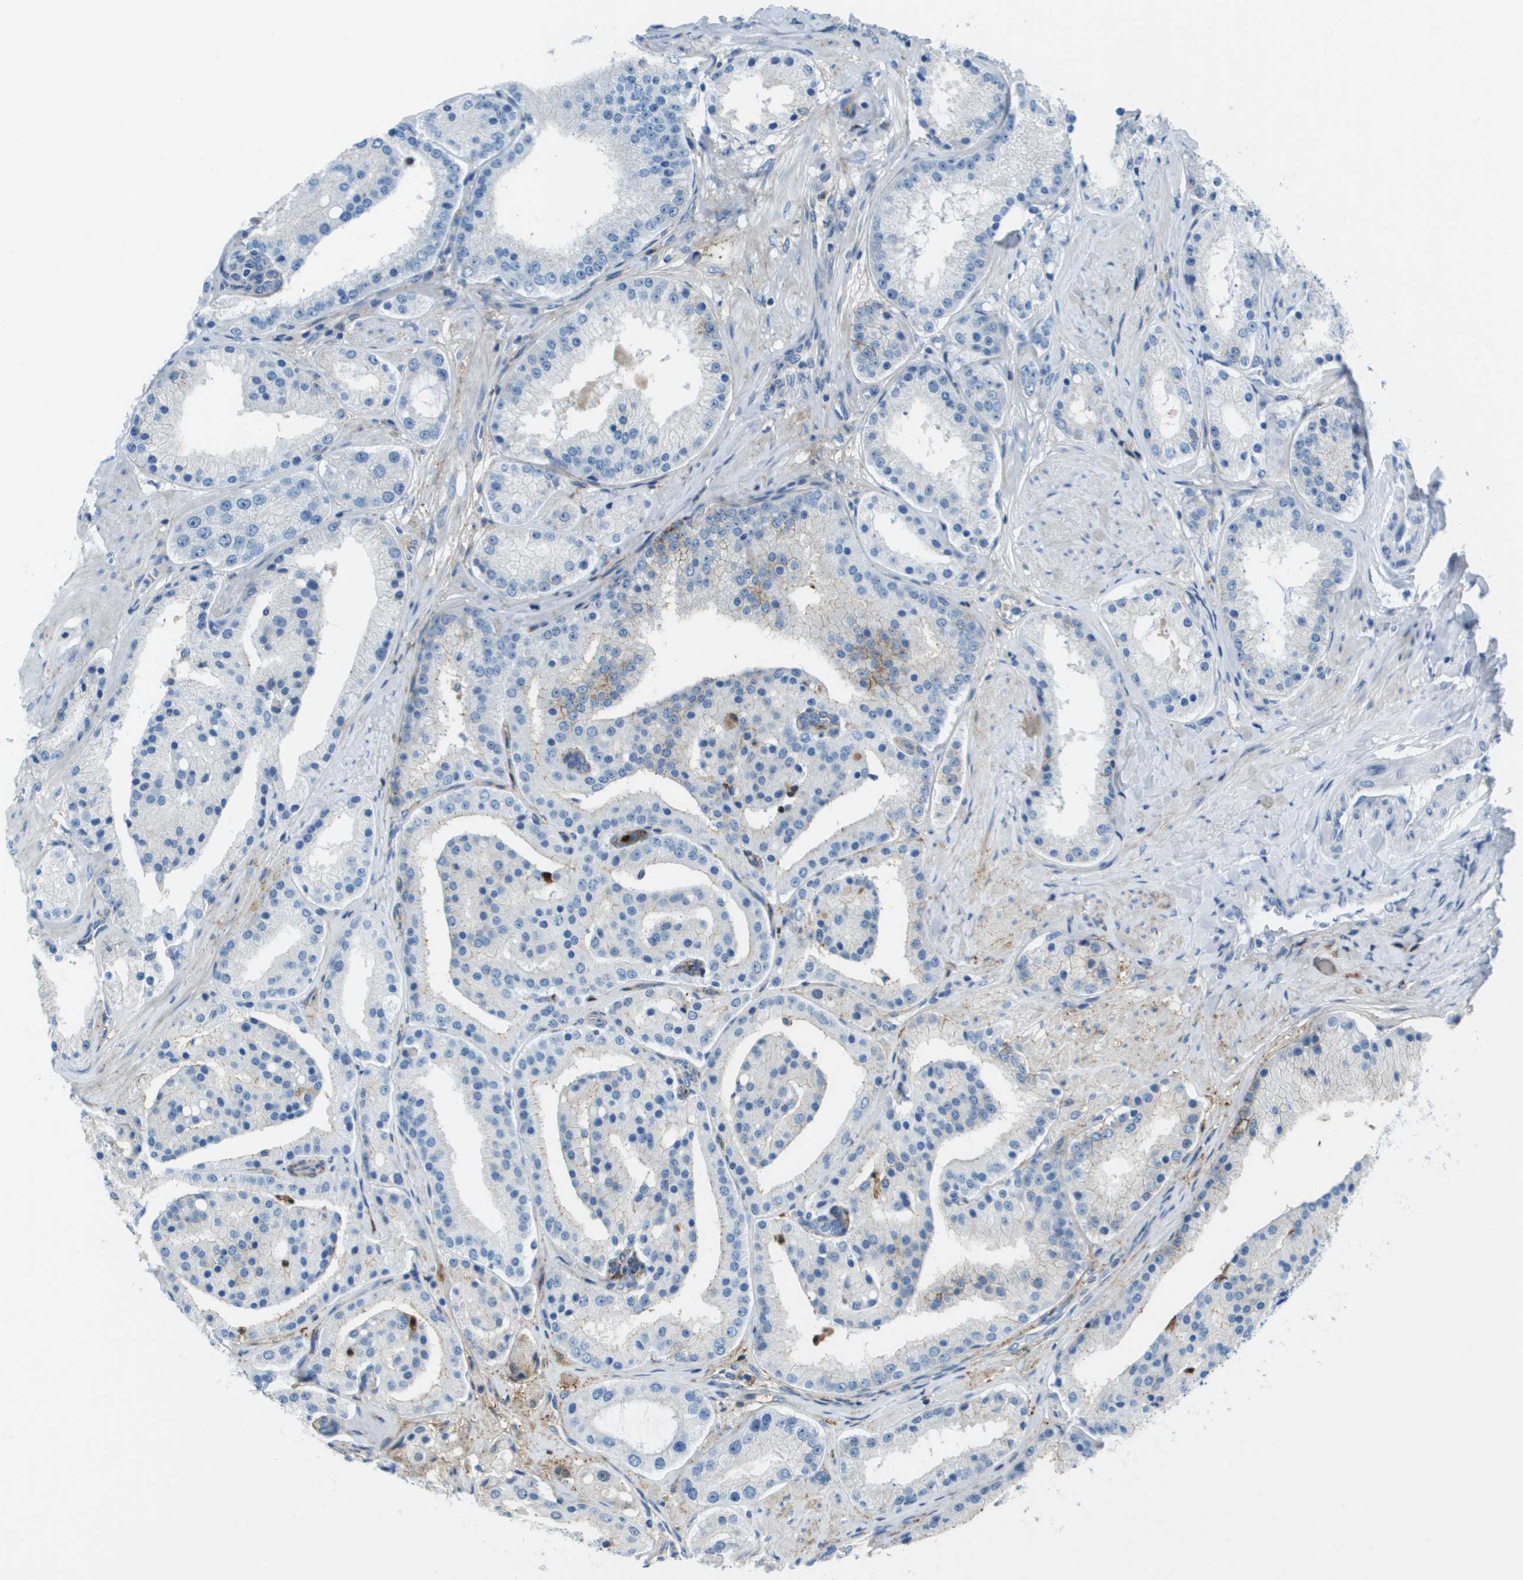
{"staining": {"intensity": "negative", "quantity": "none", "location": "none"}, "tissue": "prostate cancer", "cell_type": "Tumor cells", "image_type": "cancer", "snomed": [{"axis": "morphology", "description": "Adenocarcinoma, Low grade"}, {"axis": "topography", "description": "Prostate"}], "caption": "Immunohistochemistry of prostate cancer demonstrates no expression in tumor cells. (DAB IHC with hematoxylin counter stain).", "gene": "SDC1", "patient": {"sex": "male", "age": 63}}